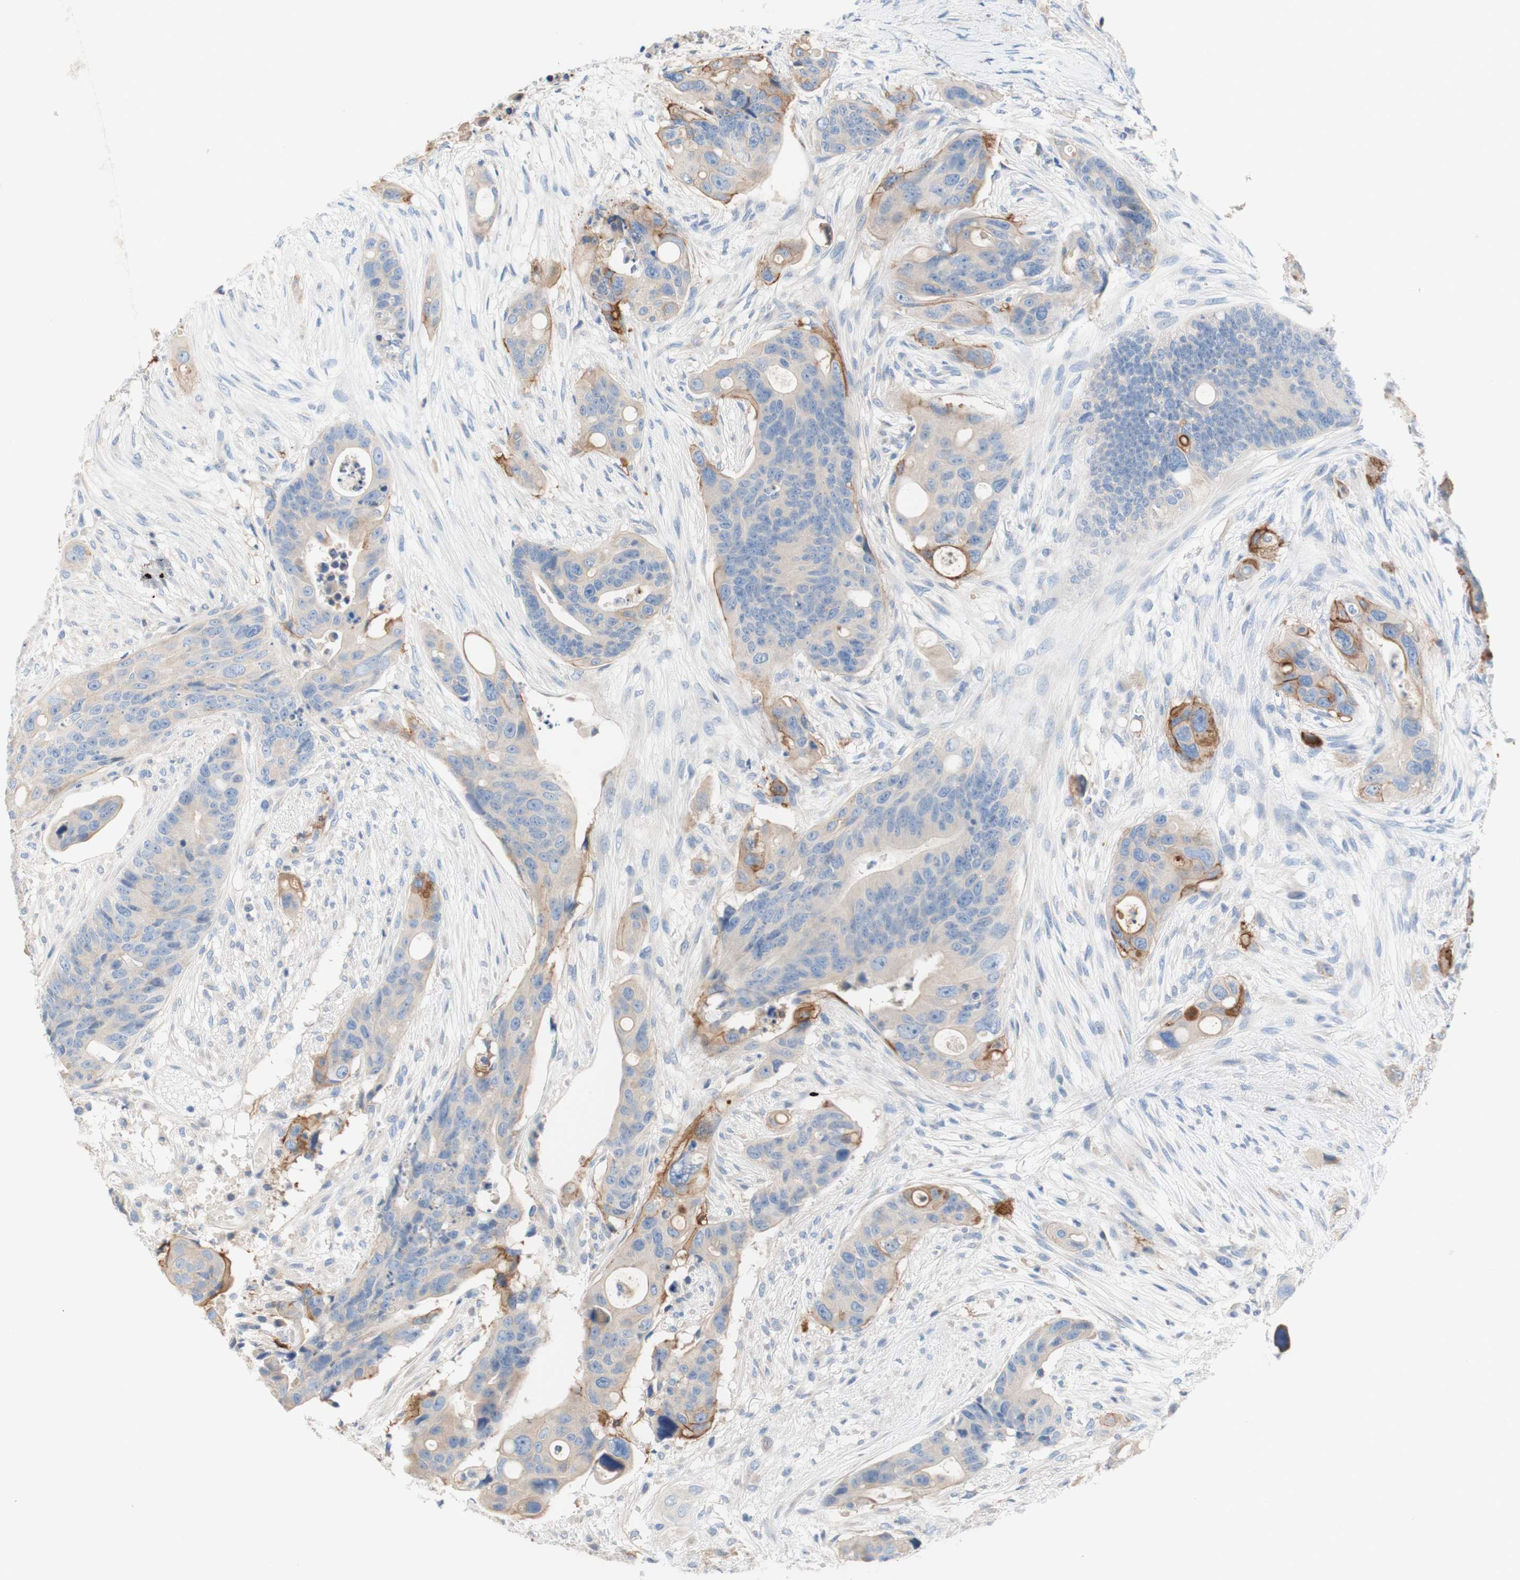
{"staining": {"intensity": "moderate", "quantity": "<25%", "location": "cytoplasmic/membranous"}, "tissue": "colorectal cancer", "cell_type": "Tumor cells", "image_type": "cancer", "snomed": [{"axis": "morphology", "description": "Adenocarcinoma, NOS"}, {"axis": "topography", "description": "Colon"}], "caption": "An image of colorectal cancer stained for a protein exhibits moderate cytoplasmic/membranous brown staining in tumor cells.", "gene": "F3", "patient": {"sex": "female", "age": 57}}